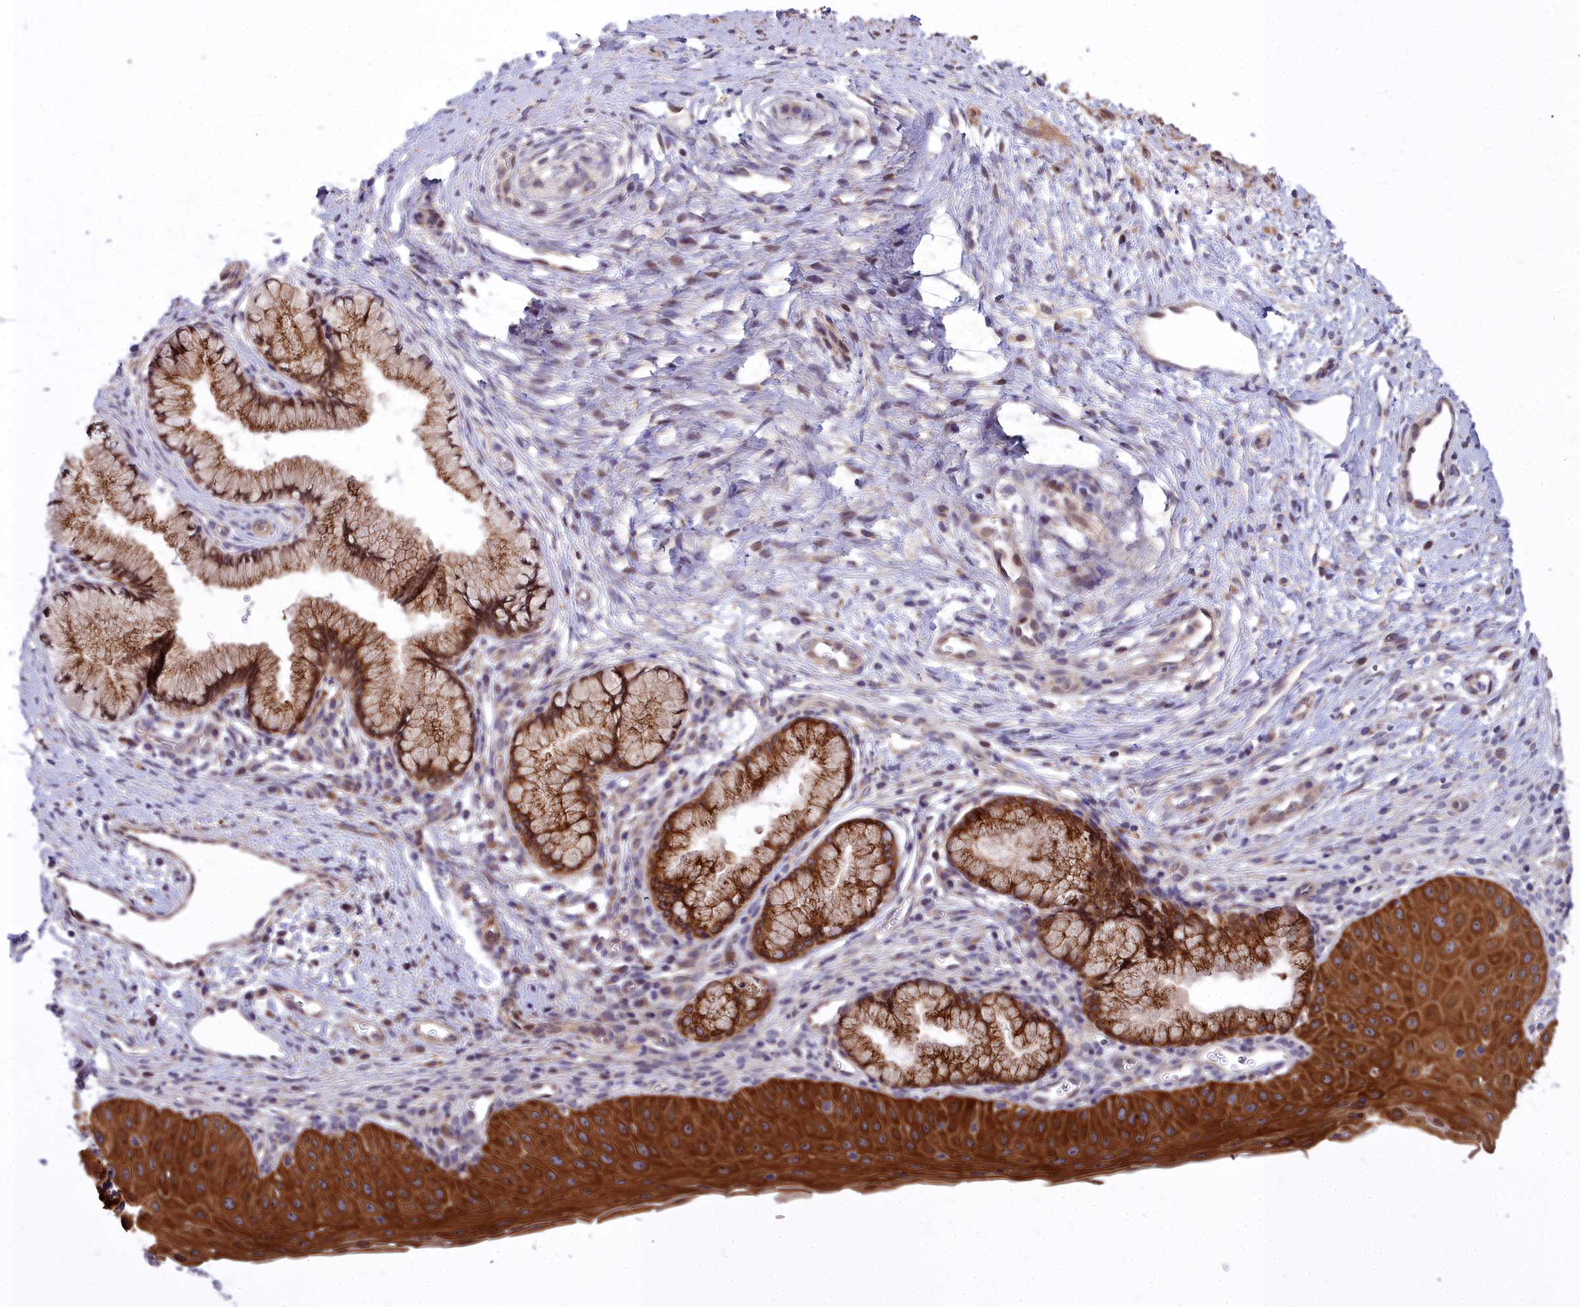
{"staining": {"intensity": "moderate", "quantity": ">75%", "location": "cytoplasmic/membranous,nuclear"}, "tissue": "cervix", "cell_type": "Glandular cells", "image_type": "normal", "snomed": [{"axis": "morphology", "description": "Normal tissue, NOS"}, {"axis": "topography", "description": "Cervix"}], "caption": "A brown stain labels moderate cytoplasmic/membranous,nuclear expression of a protein in glandular cells of benign cervix. (DAB IHC, brown staining for protein, blue staining for nuclei).", "gene": "ABCB8", "patient": {"sex": "female", "age": 36}}